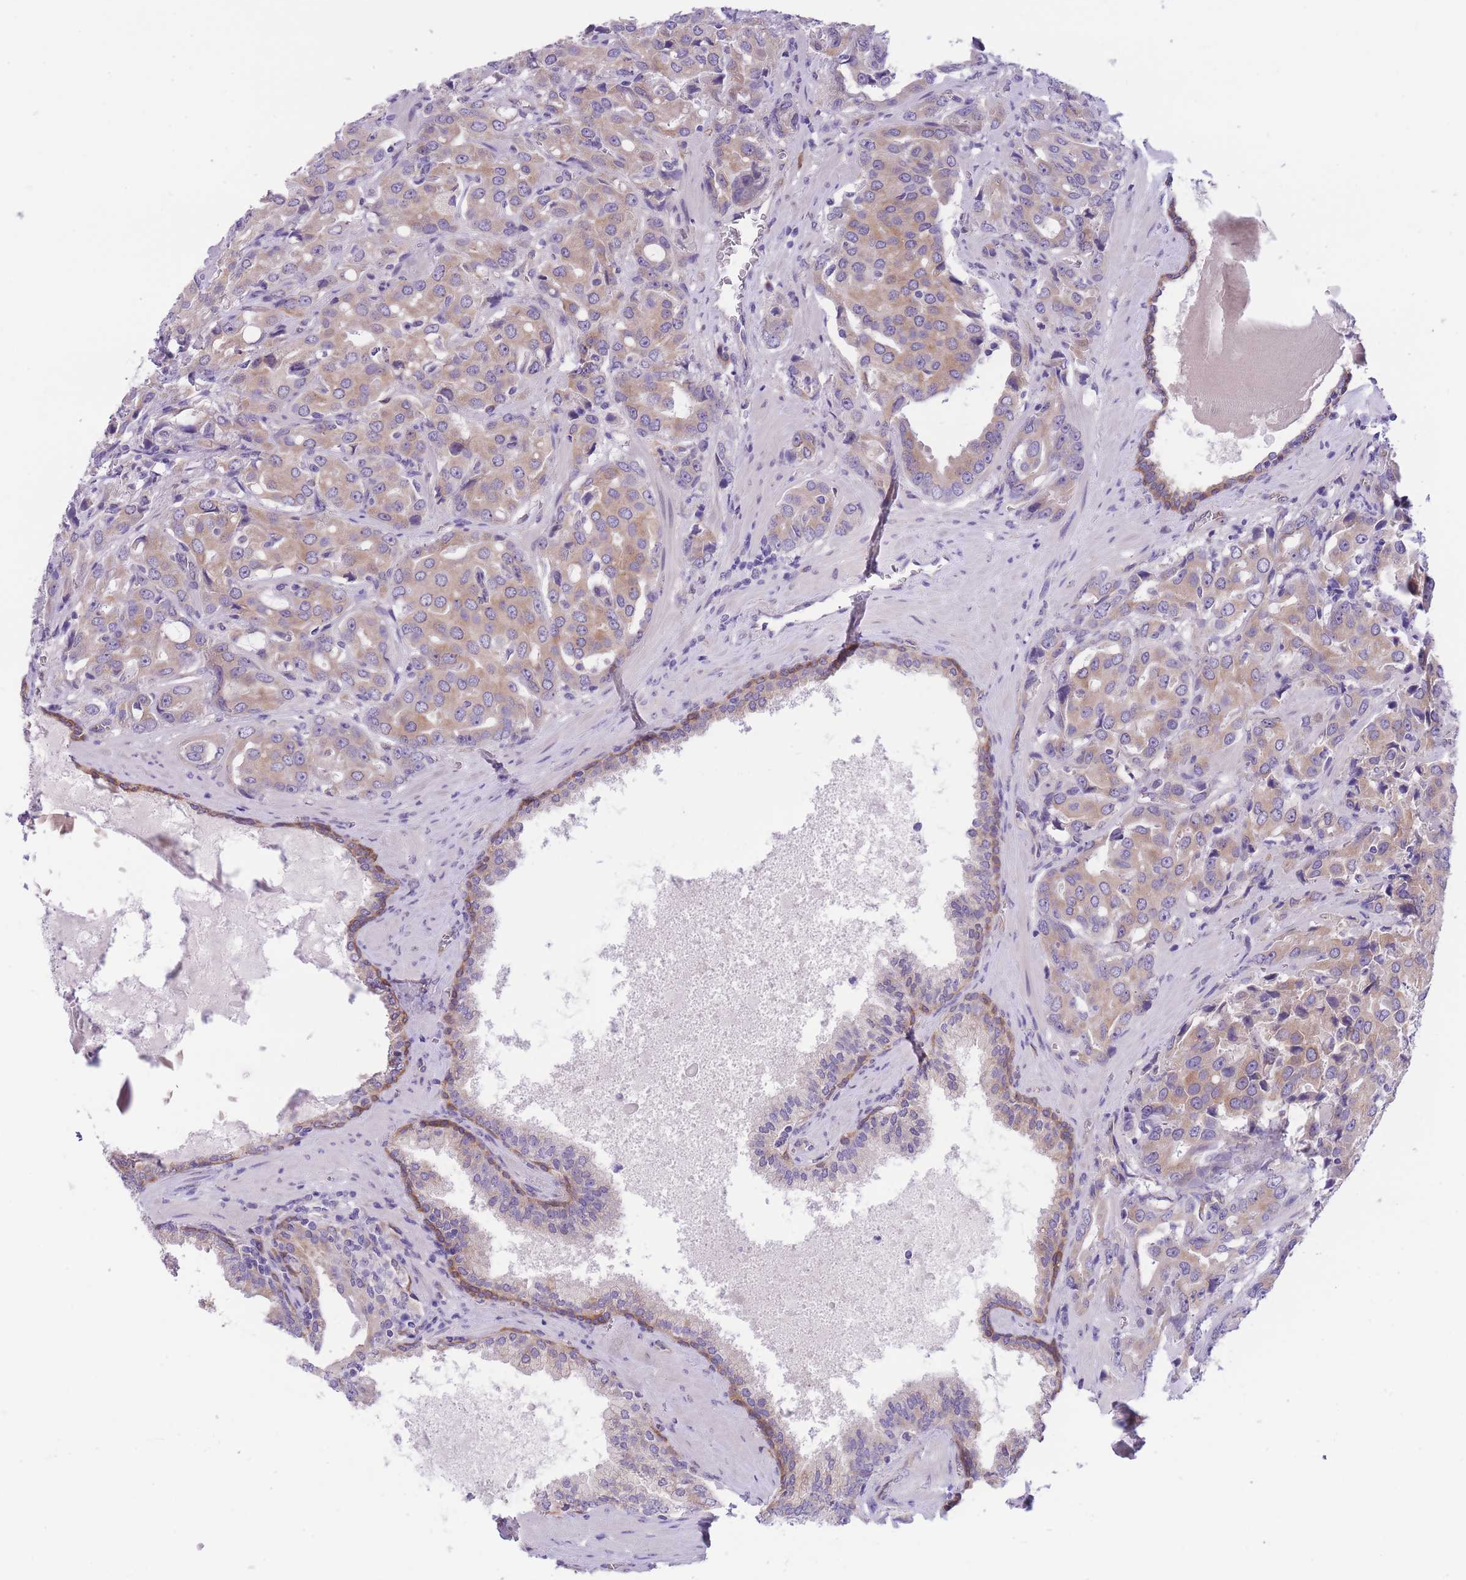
{"staining": {"intensity": "weak", "quantity": ">75%", "location": "cytoplasmic/membranous"}, "tissue": "prostate cancer", "cell_type": "Tumor cells", "image_type": "cancer", "snomed": [{"axis": "morphology", "description": "Adenocarcinoma, High grade"}, {"axis": "topography", "description": "Prostate"}], "caption": "Weak cytoplasmic/membranous staining is present in about >75% of tumor cells in prostate high-grade adenocarcinoma.", "gene": "WWOX", "patient": {"sex": "male", "age": 68}}